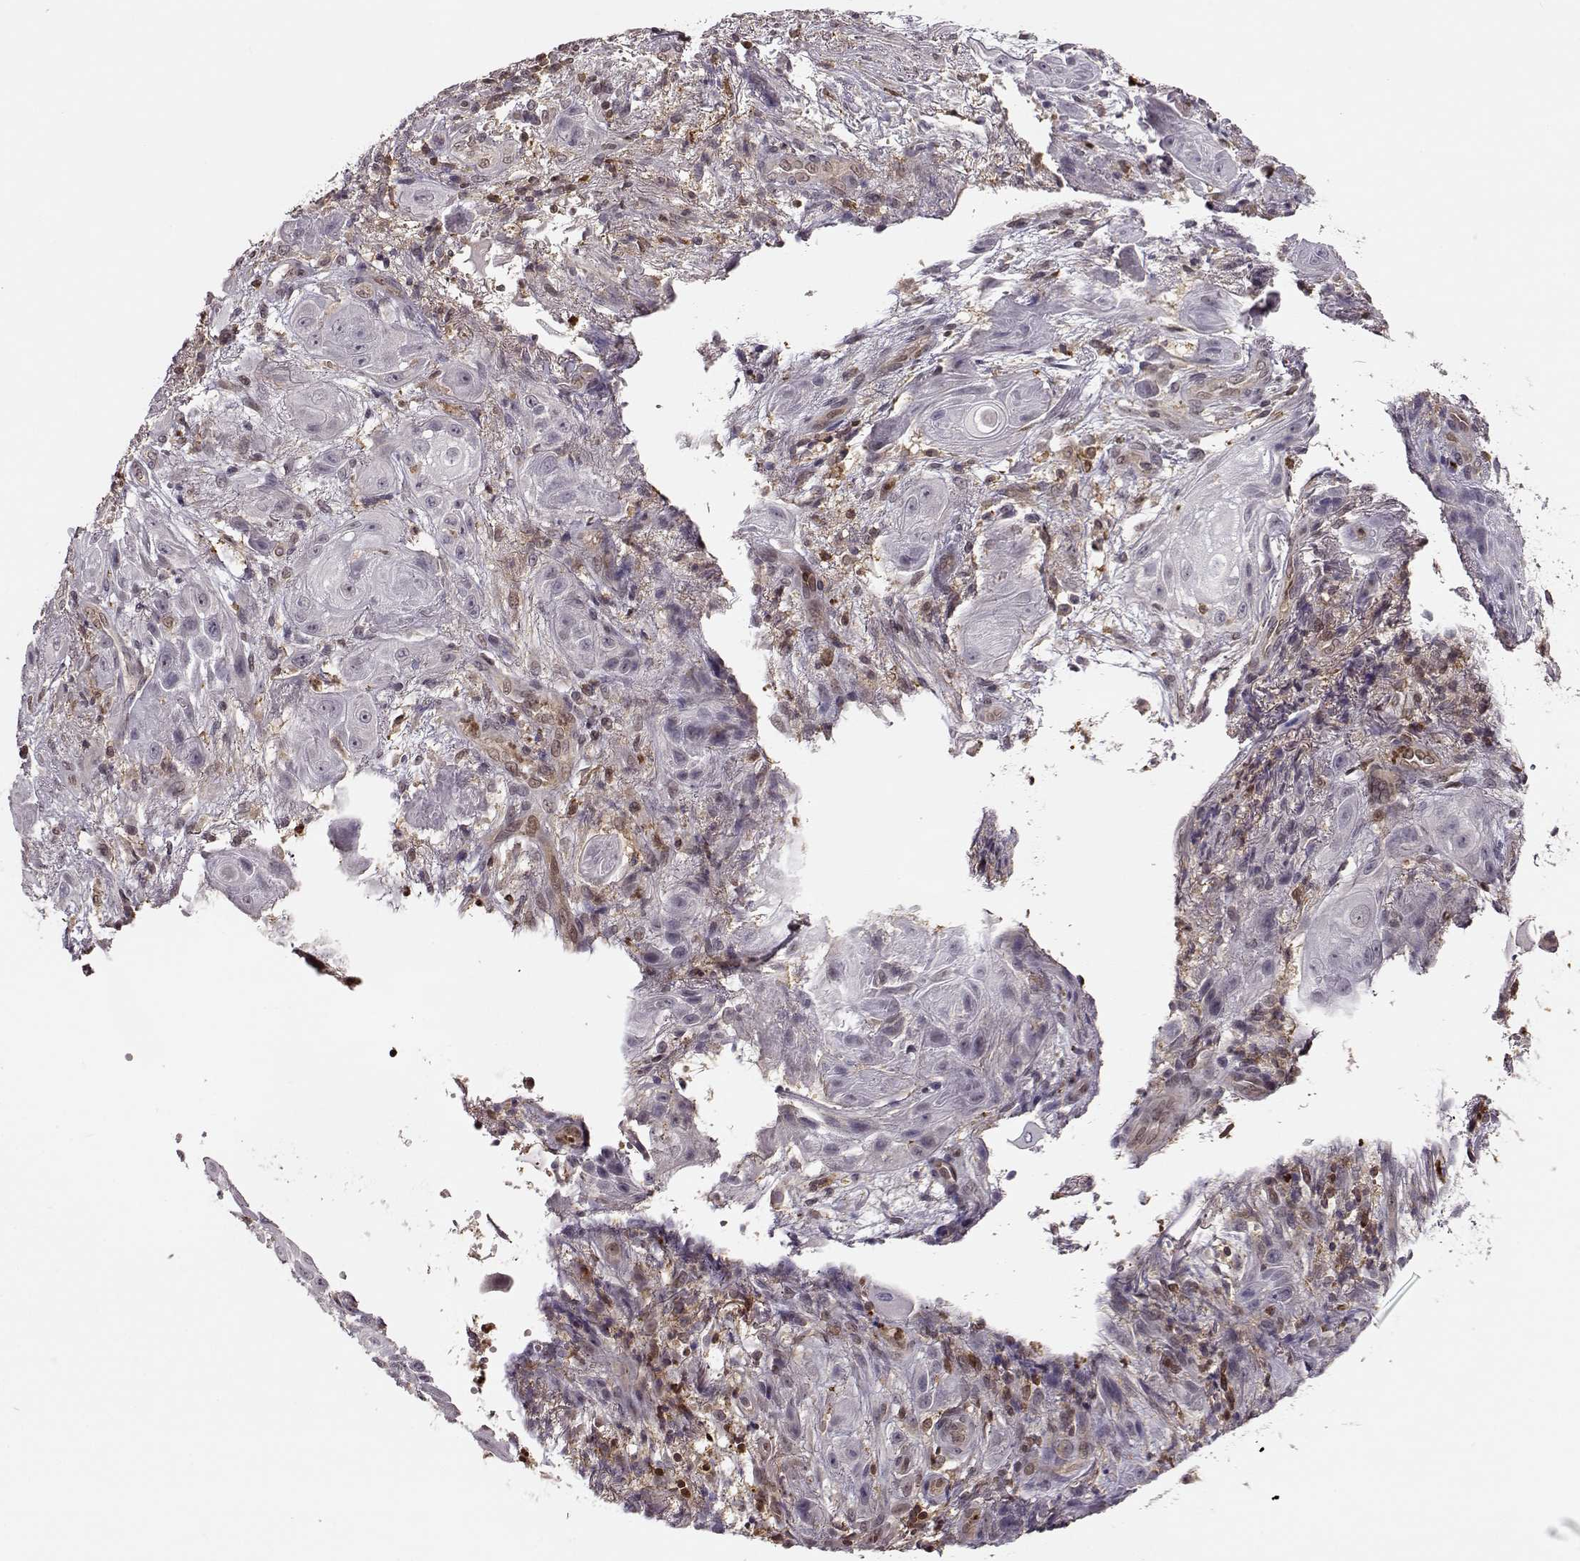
{"staining": {"intensity": "negative", "quantity": "none", "location": "none"}, "tissue": "skin cancer", "cell_type": "Tumor cells", "image_type": "cancer", "snomed": [{"axis": "morphology", "description": "Squamous cell carcinoma, NOS"}, {"axis": "topography", "description": "Skin"}], "caption": "Human skin cancer (squamous cell carcinoma) stained for a protein using IHC displays no staining in tumor cells.", "gene": "MFSD1", "patient": {"sex": "male", "age": 62}}